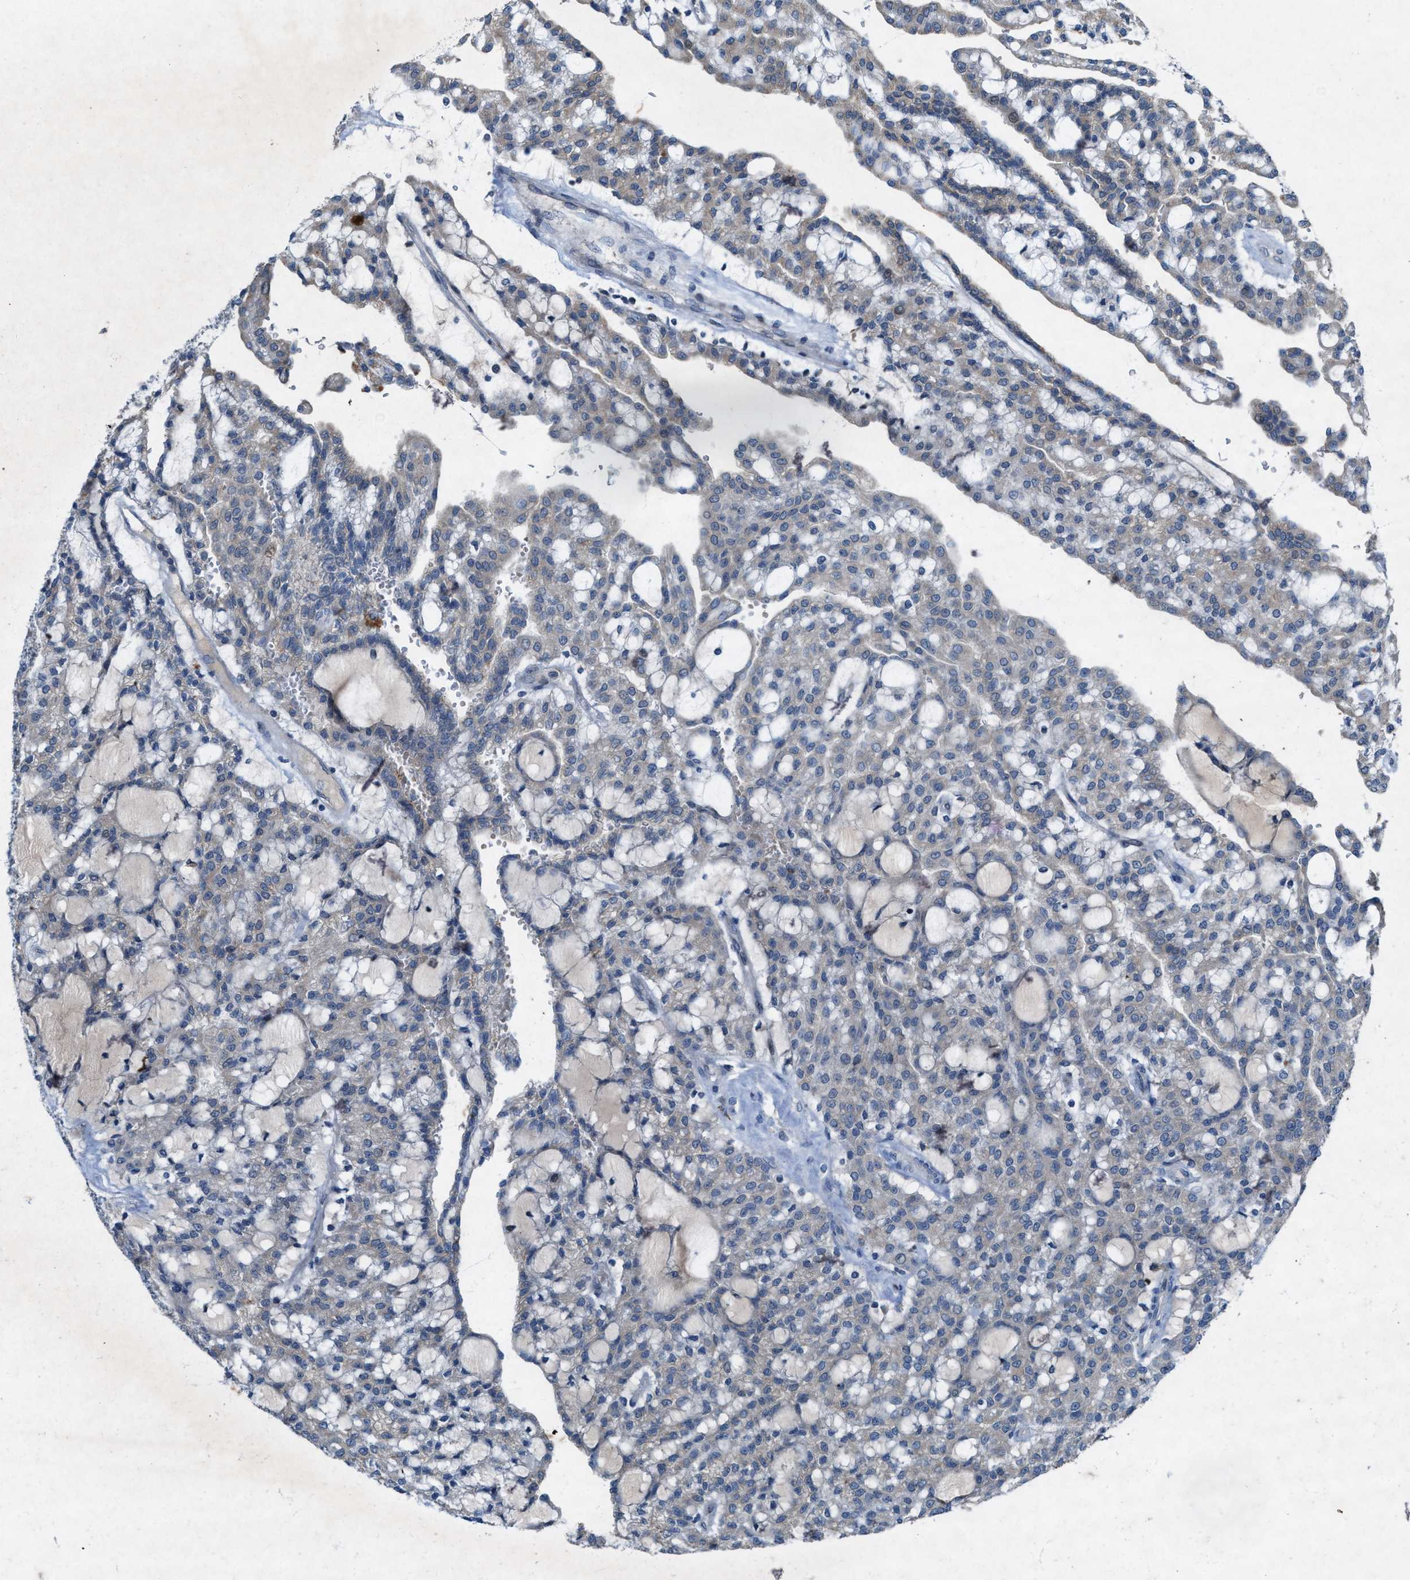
{"staining": {"intensity": "negative", "quantity": "none", "location": "none"}, "tissue": "renal cancer", "cell_type": "Tumor cells", "image_type": "cancer", "snomed": [{"axis": "morphology", "description": "Adenocarcinoma, NOS"}, {"axis": "topography", "description": "Kidney"}], "caption": "This is an IHC image of renal cancer (adenocarcinoma). There is no positivity in tumor cells.", "gene": "URGCP", "patient": {"sex": "male", "age": 63}}